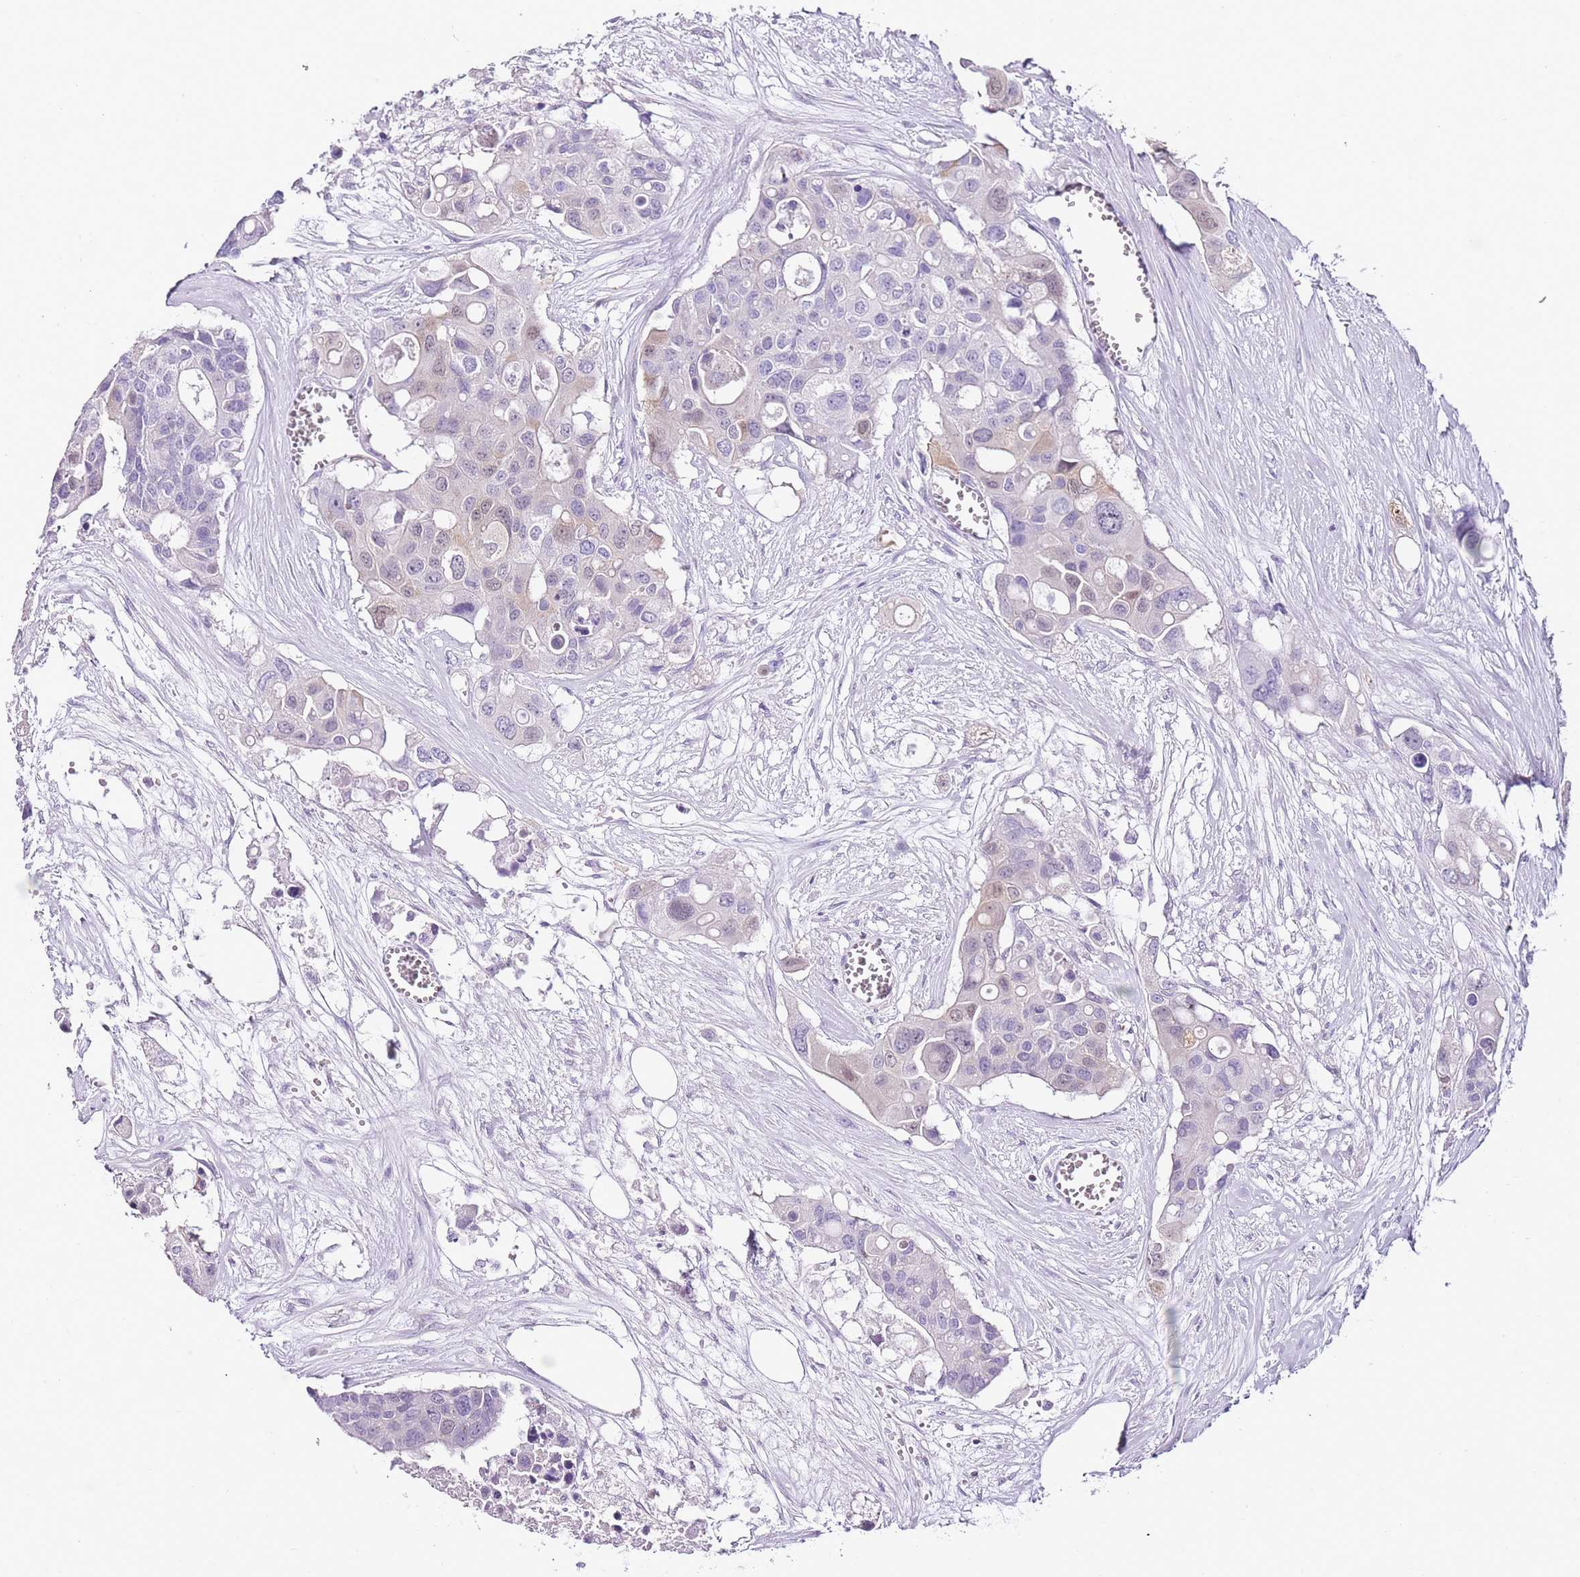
{"staining": {"intensity": "weak", "quantity": "<25%", "location": "nuclear"}, "tissue": "colorectal cancer", "cell_type": "Tumor cells", "image_type": "cancer", "snomed": [{"axis": "morphology", "description": "Adenocarcinoma, NOS"}, {"axis": "topography", "description": "Colon"}], "caption": "The IHC photomicrograph has no significant staining in tumor cells of colorectal adenocarcinoma tissue.", "gene": "ZBP1", "patient": {"sex": "male", "age": 77}}